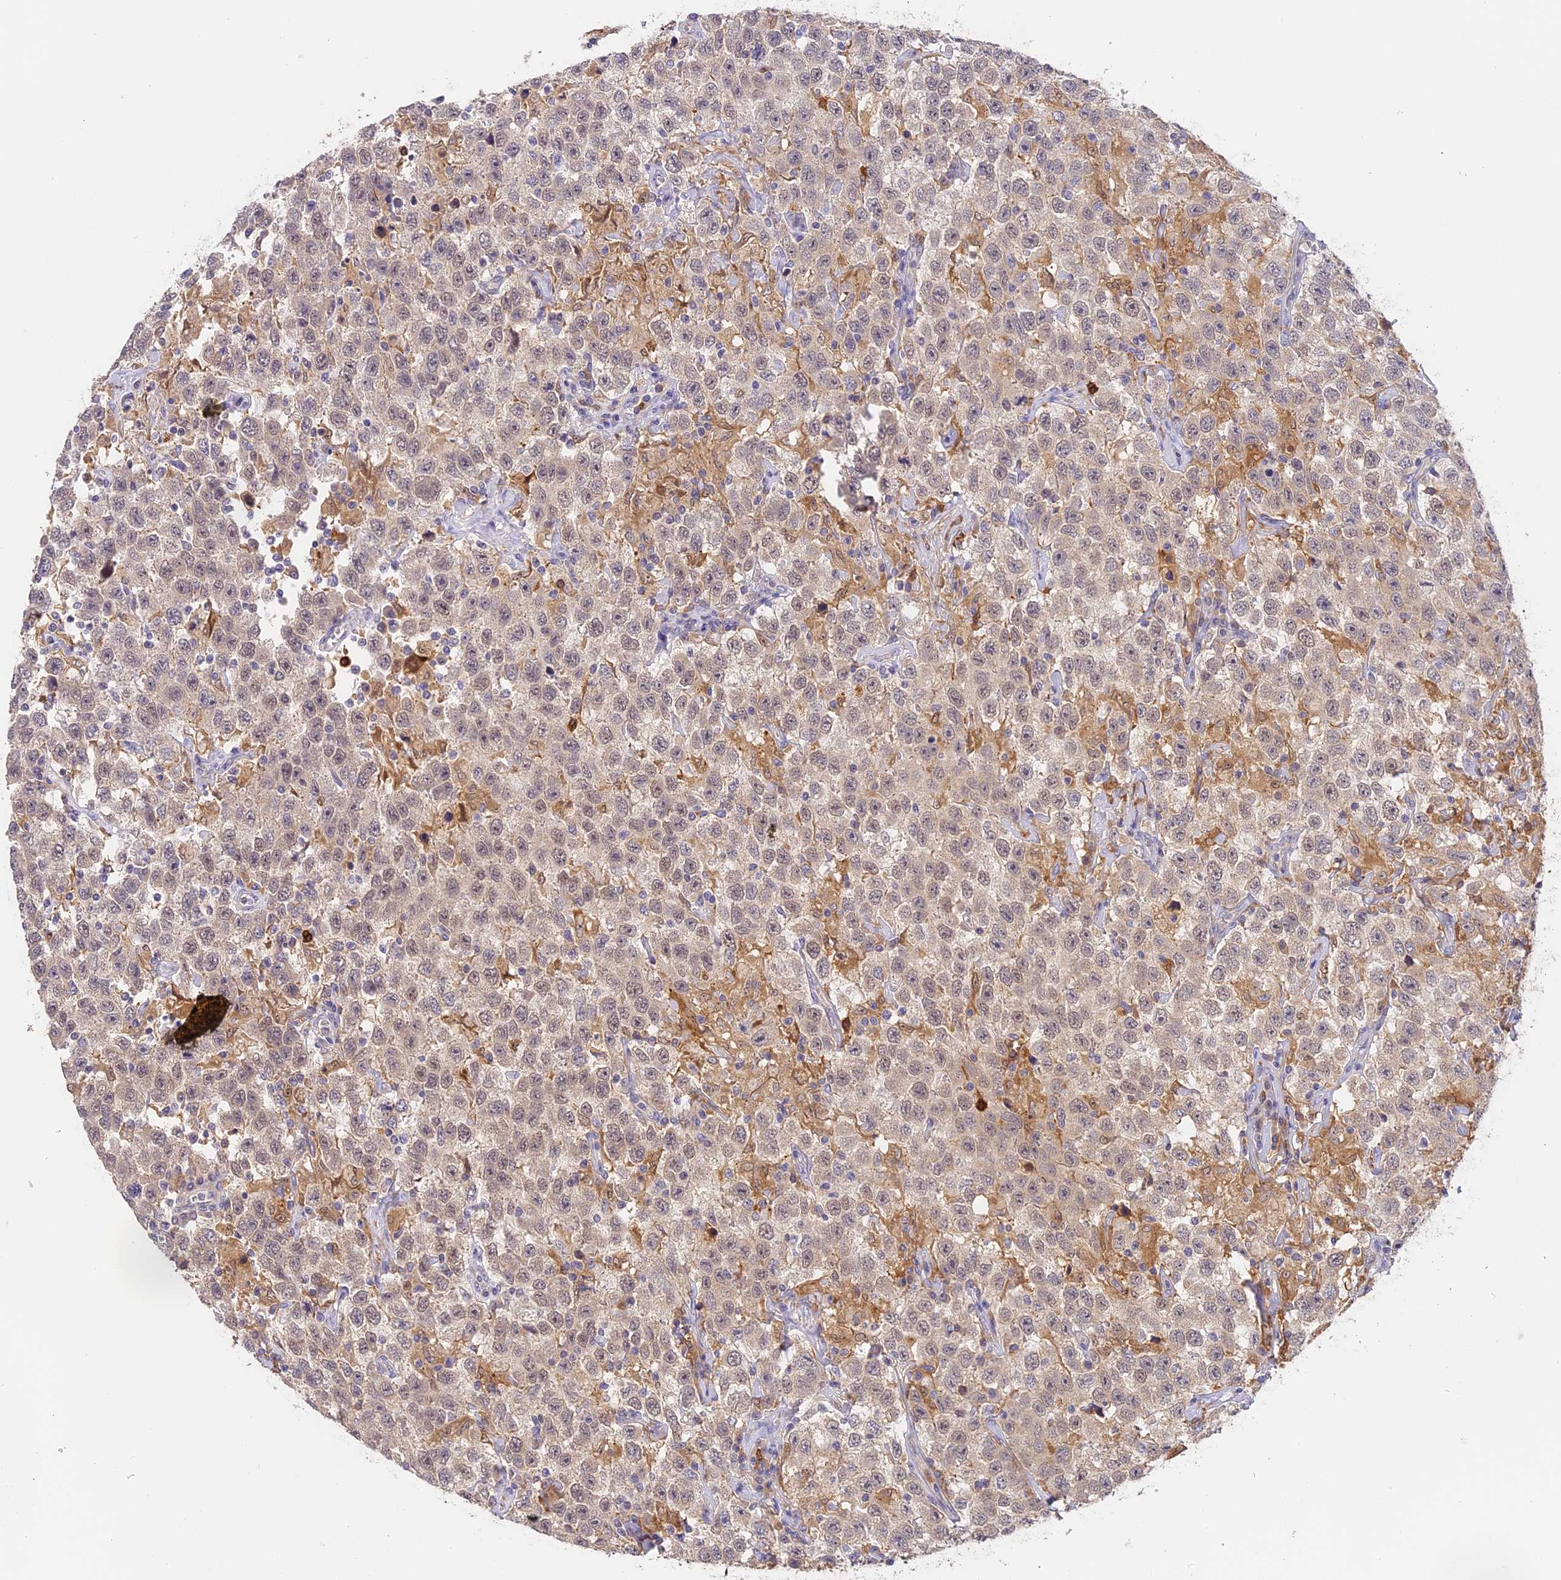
{"staining": {"intensity": "weak", "quantity": "<25%", "location": "cytoplasmic/membranous"}, "tissue": "testis cancer", "cell_type": "Tumor cells", "image_type": "cancer", "snomed": [{"axis": "morphology", "description": "Seminoma, NOS"}, {"axis": "topography", "description": "Testis"}], "caption": "Immunohistochemistry photomicrograph of neoplastic tissue: human testis cancer stained with DAB (3,3'-diaminobenzidine) displays no significant protein positivity in tumor cells.", "gene": "NCF4", "patient": {"sex": "male", "age": 41}}